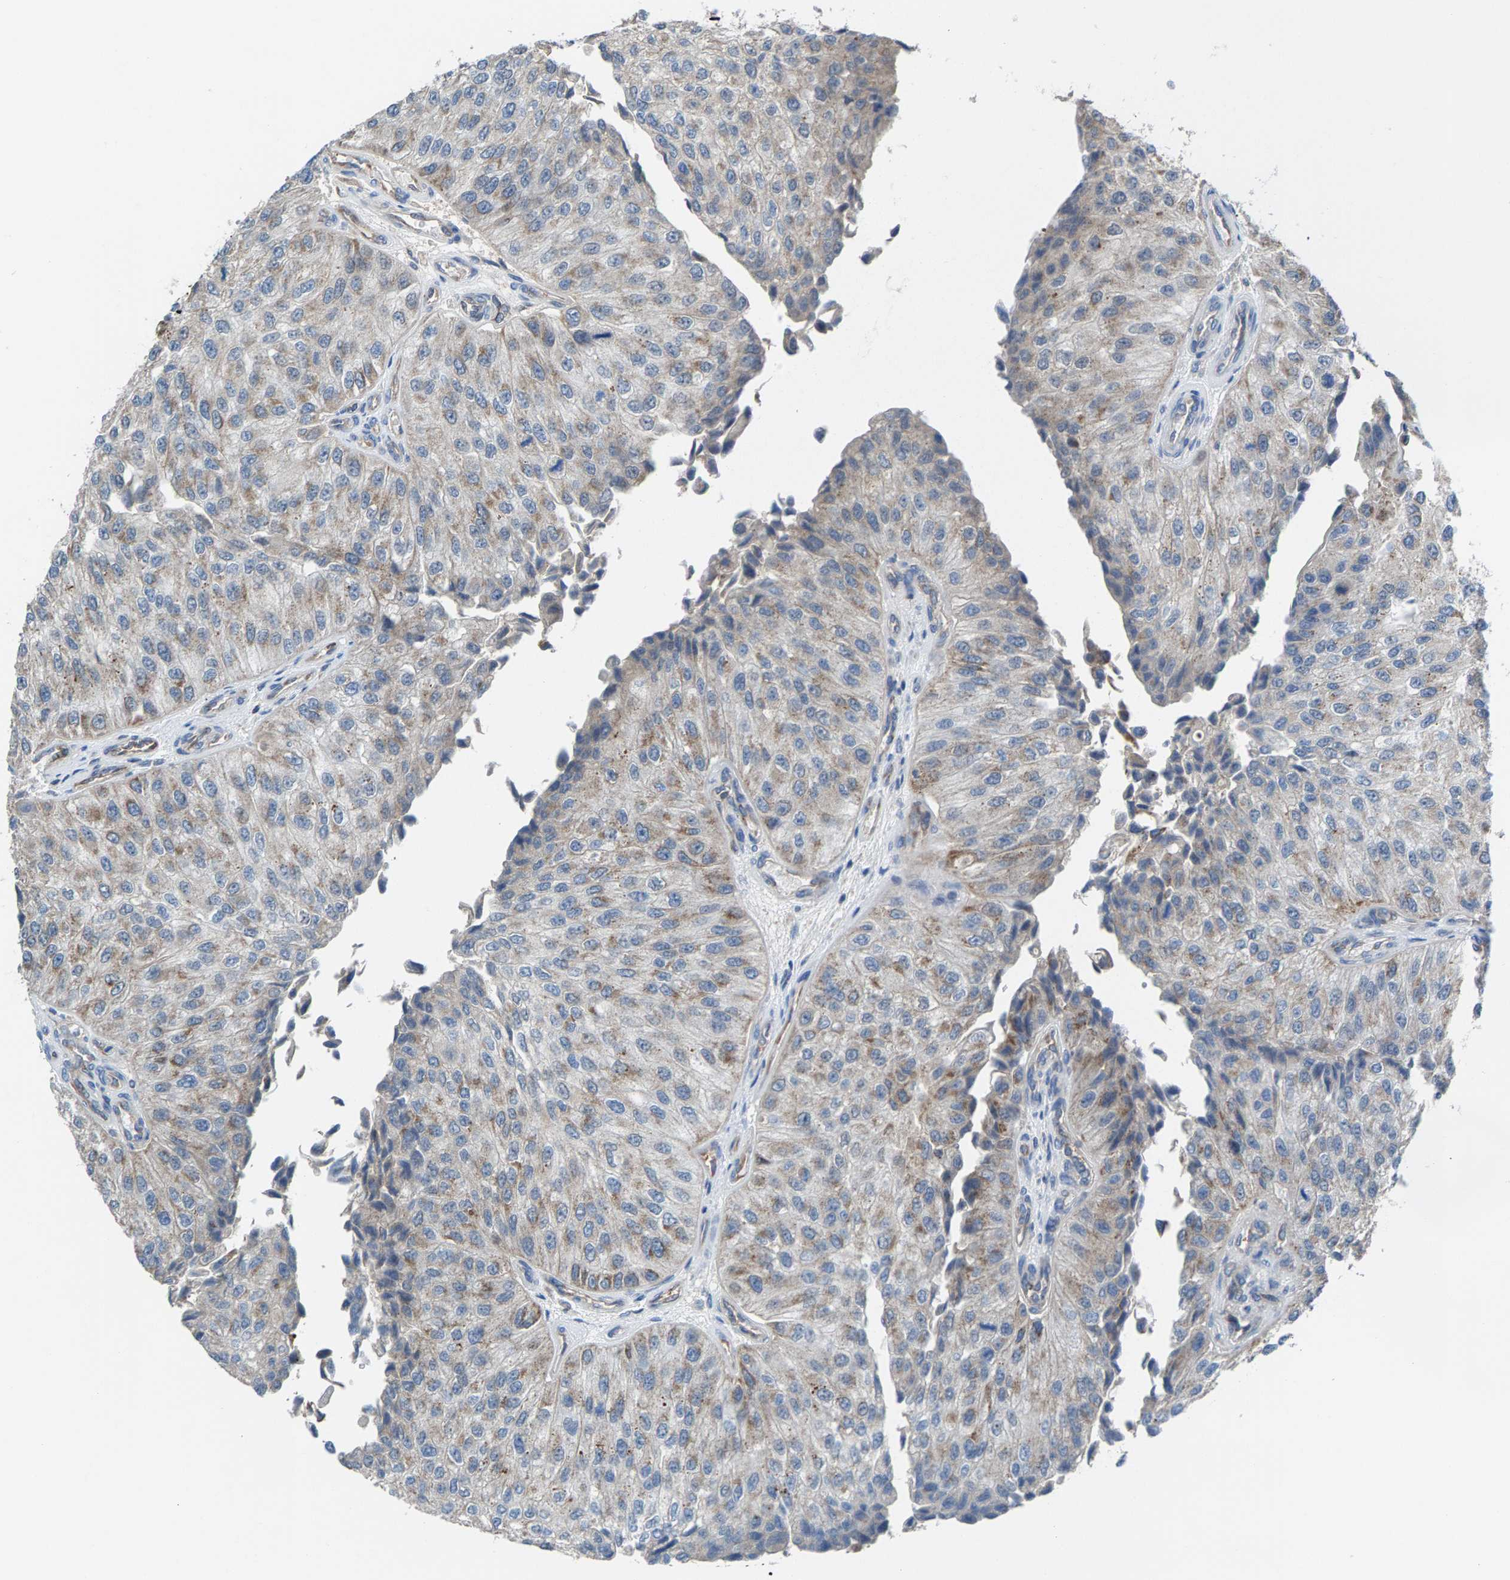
{"staining": {"intensity": "weak", "quantity": ">75%", "location": "cytoplasmic/membranous"}, "tissue": "urothelial cancer", "cell_type": "Tumor cells", "image_type": "cancer", "snomed": [{"axis": "morphology", "description": "Urothelial carcinoma, High grade"}, {"axis": "topography", "description": "Kidney"}, {"axis": "topography", "description": "Urinary bladder"}], "caption": "Immunohistochemical staining of human urothelial cancer displays low levels of weak cytoplasmic/membranous protein positivity in approximately >75% of tumor cells.", "gene": "MRM1", "patient": {"sex": "male", "age": 77}}